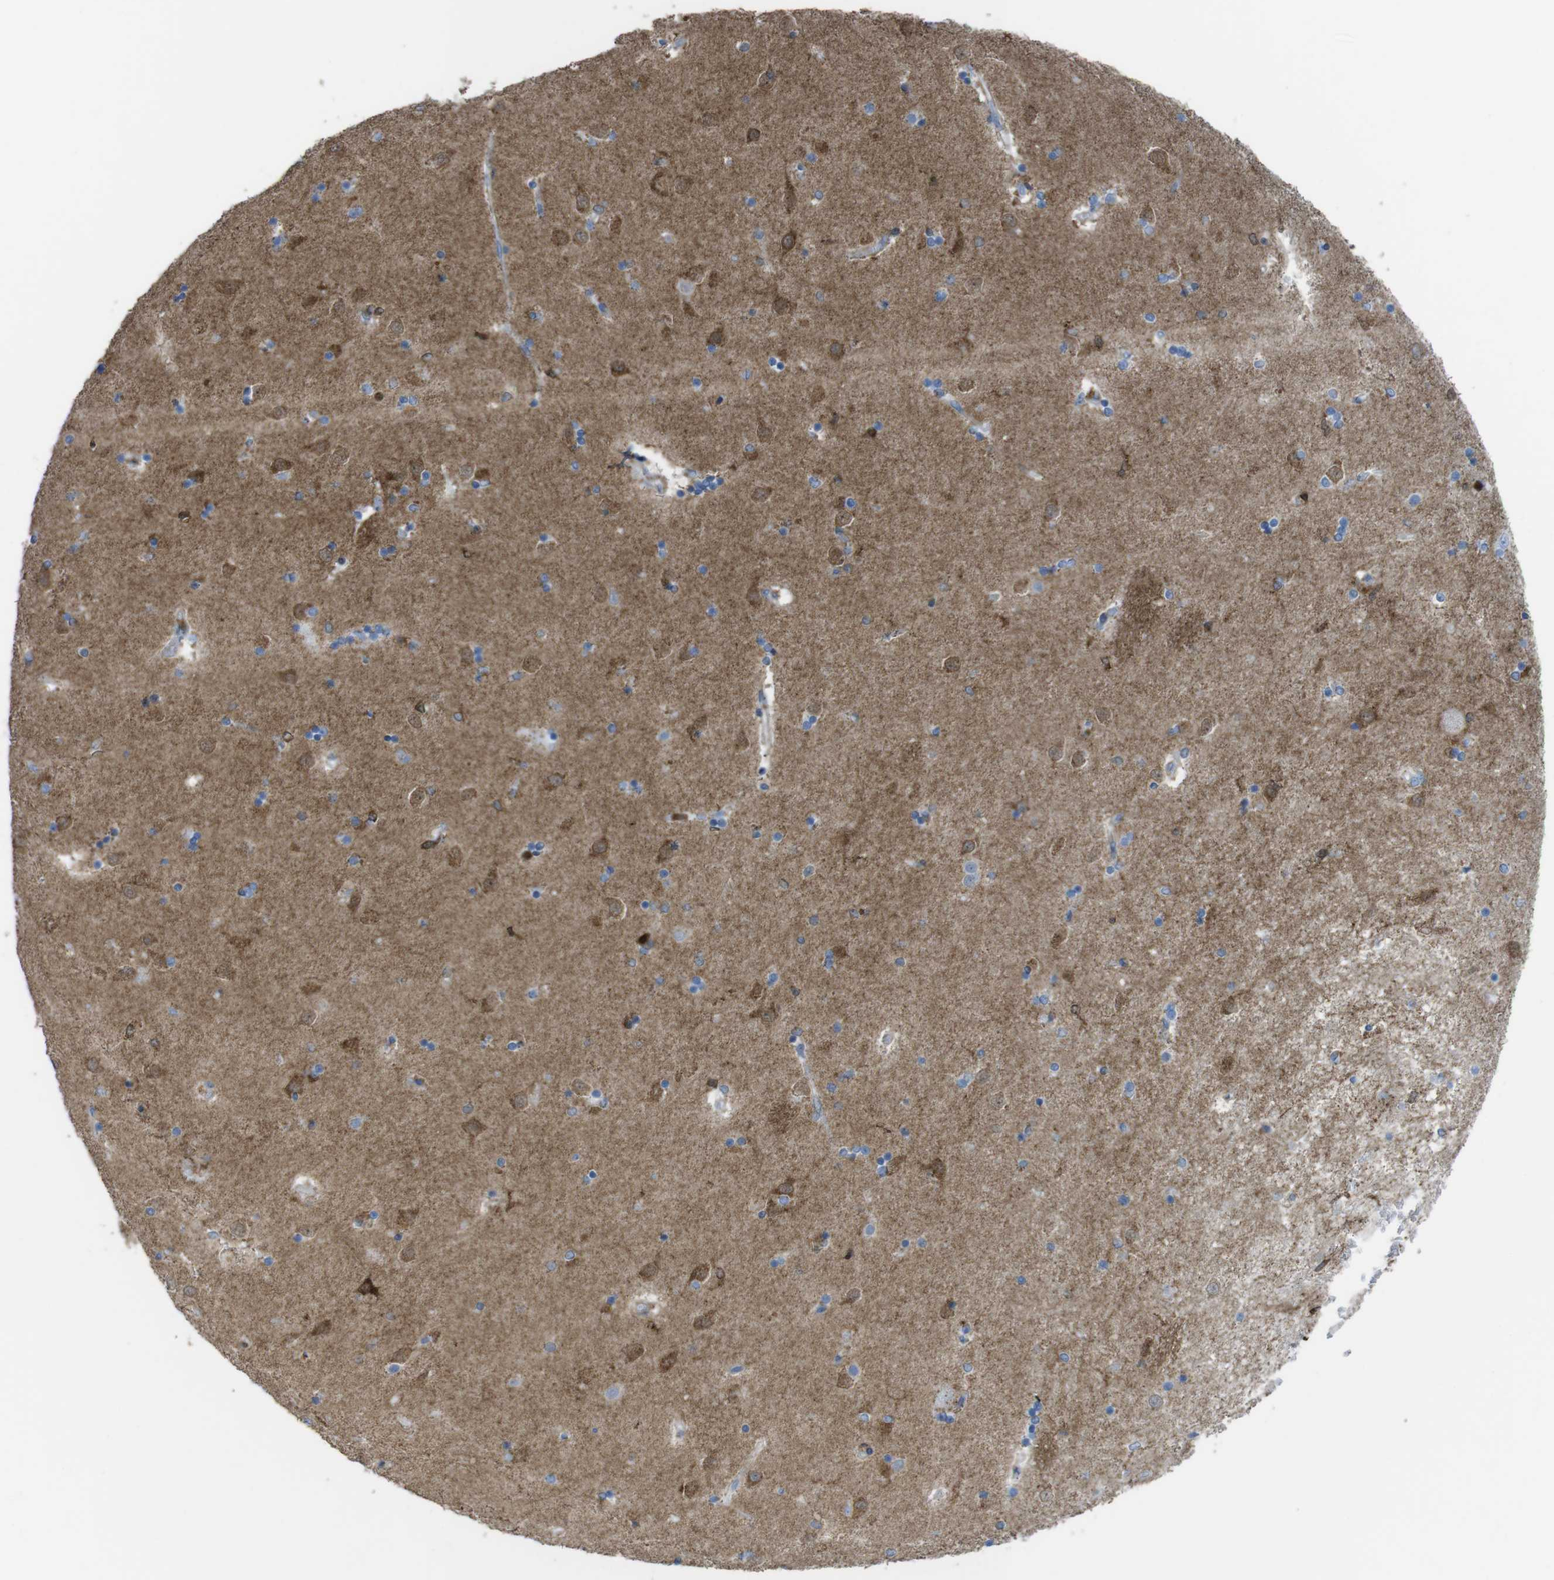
{"staining": {"intensity": "moderate", "quantity": "25%-75%", "location": "cytoplasmic/membranous"}, "tissue": "caudate", "cell_type": "Glial cells", "image_type": "normal", "snomed": [{"axis": "morphology", "description": "Normal tissue, NOS"}, {"axis": "topography", "description": "Lateral ventricle wall"}], "caption": "IHC of normal human caudate displays medium levels of moderate cytoplasmic/membranous positivity in approximately 25%-75% of glial cells.", "gene": "PRKCD", "patient": {"sex": "female", "age": 54}}